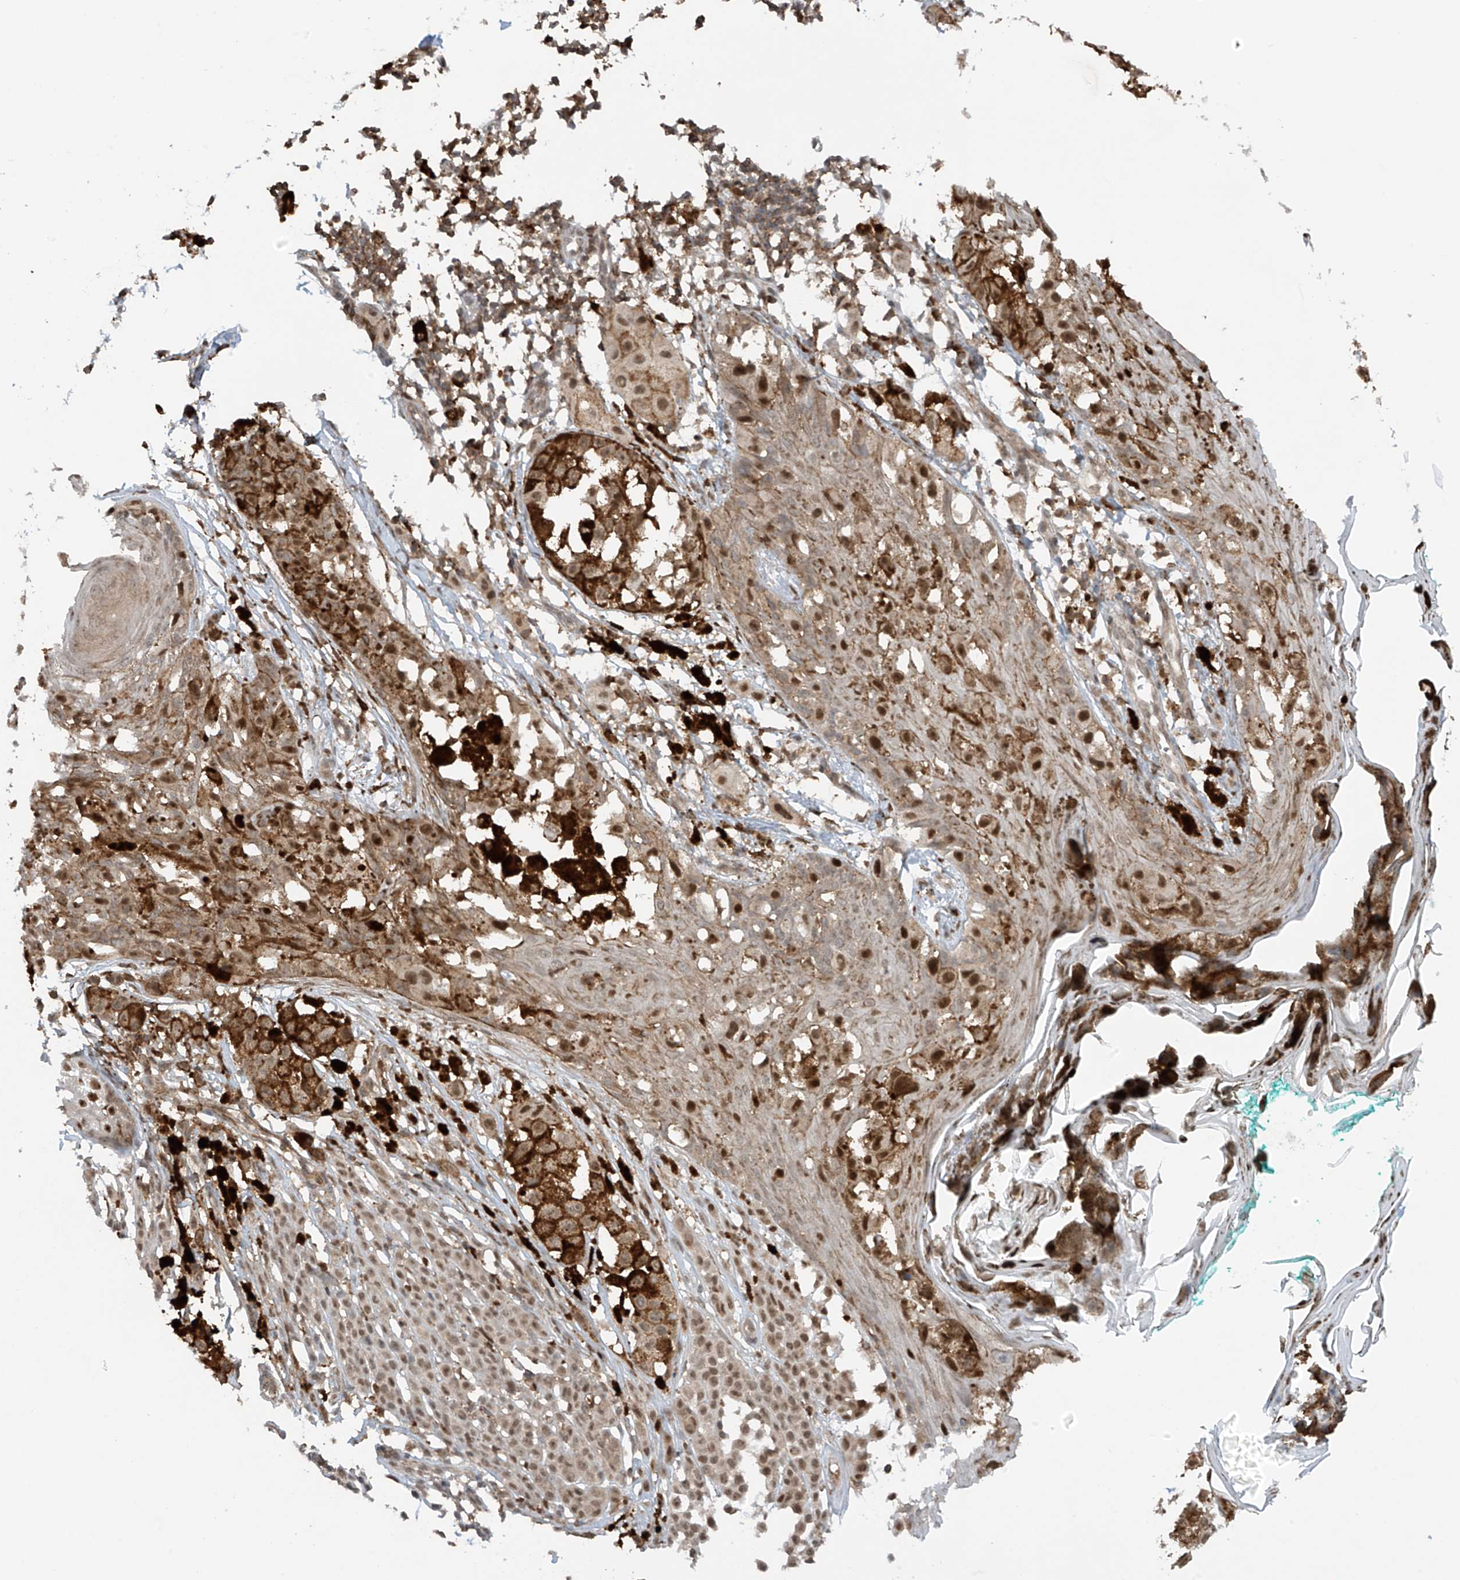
{"staining": {"intensity": "moderate", "quantity": "25%-75%", "location": "nuclear"}, "tissue": "melanoma", "cell_type": "Tumor cells", "image_type": "cancer", "snomed": [{"axis": "morphology", "description": "Malignant melanoma, NOS"}, {"axis": "topography", "description": "Skin of leg"}], "caption": "Malignant melanoma was stained to show a protein in brown. There is medium levels of moderate nuclear staining in approximately 25%-75% of tumor cells.", "gene": "REPIN1", "patient": {"sex": "female", "age": 72}}